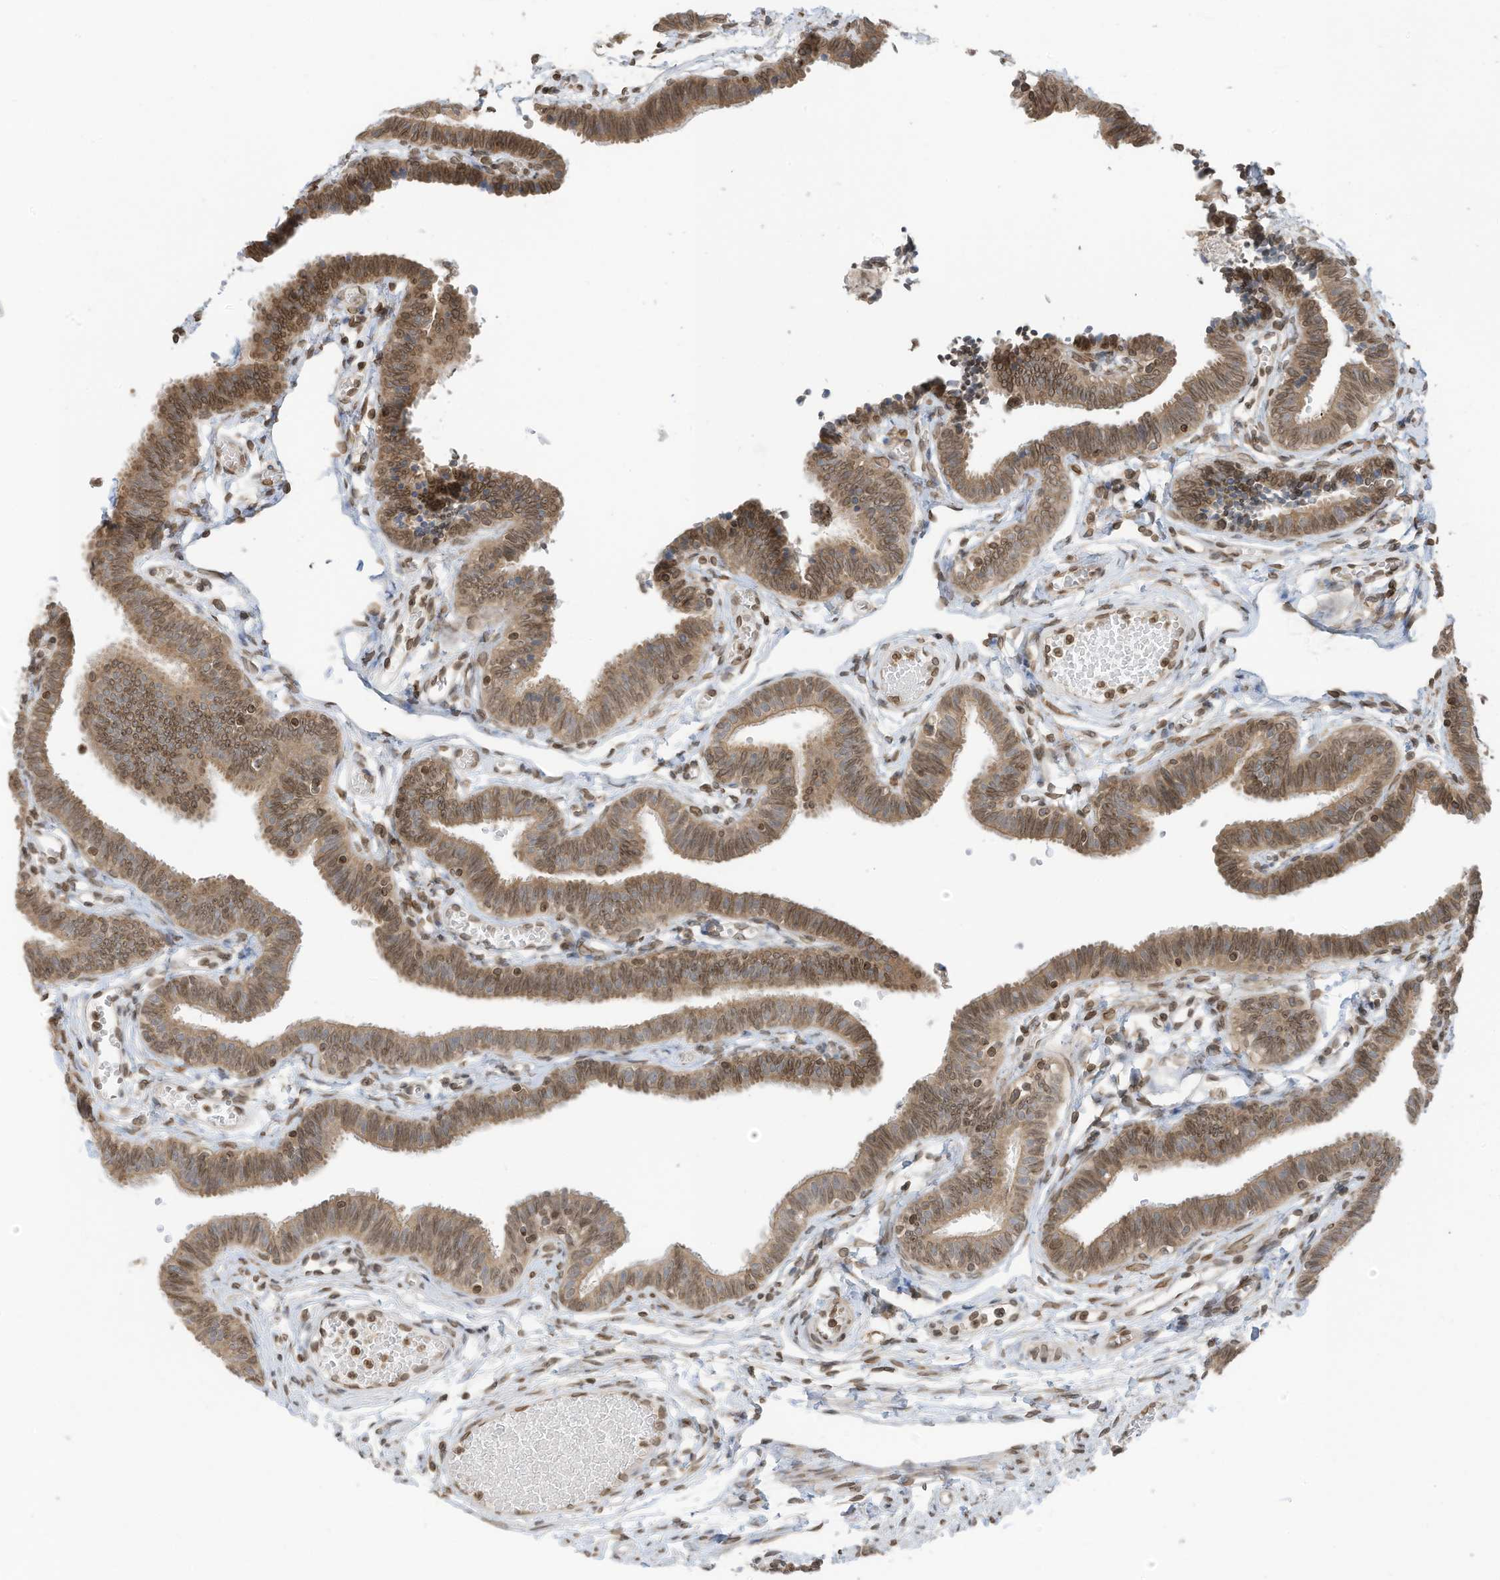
{"staining": {"intensity": "moderate", "quantity": "25%-75%", "location": "cytoplasmic/membranous,nuclear"}, "tissue": "fallopian tube", "cell_type": "Glandular cells", "image_type": "normal", "snomed": [{"axis": "morphology", "description": "Normal tissue, NOS"}, {"axis": "topography", "description": "Fallopian tube"}, {"axis": "topography", "description": "Ovary"}], "caption": "Immunohistochemical staining of unremarkable human fallopian tube demonstrates 25%-75% levels of moderate cytoplasmic/membranous,nuclear protein expression in approximately 25%-75% of glandular cells. The staining was performed using DAB to visualize the protein expression in brown, while the nuclei were stained in blue with hematoxylin (Magnification: 20x).", "gene": "RABL3", "patient": {"sex": "female", "age": 23}}